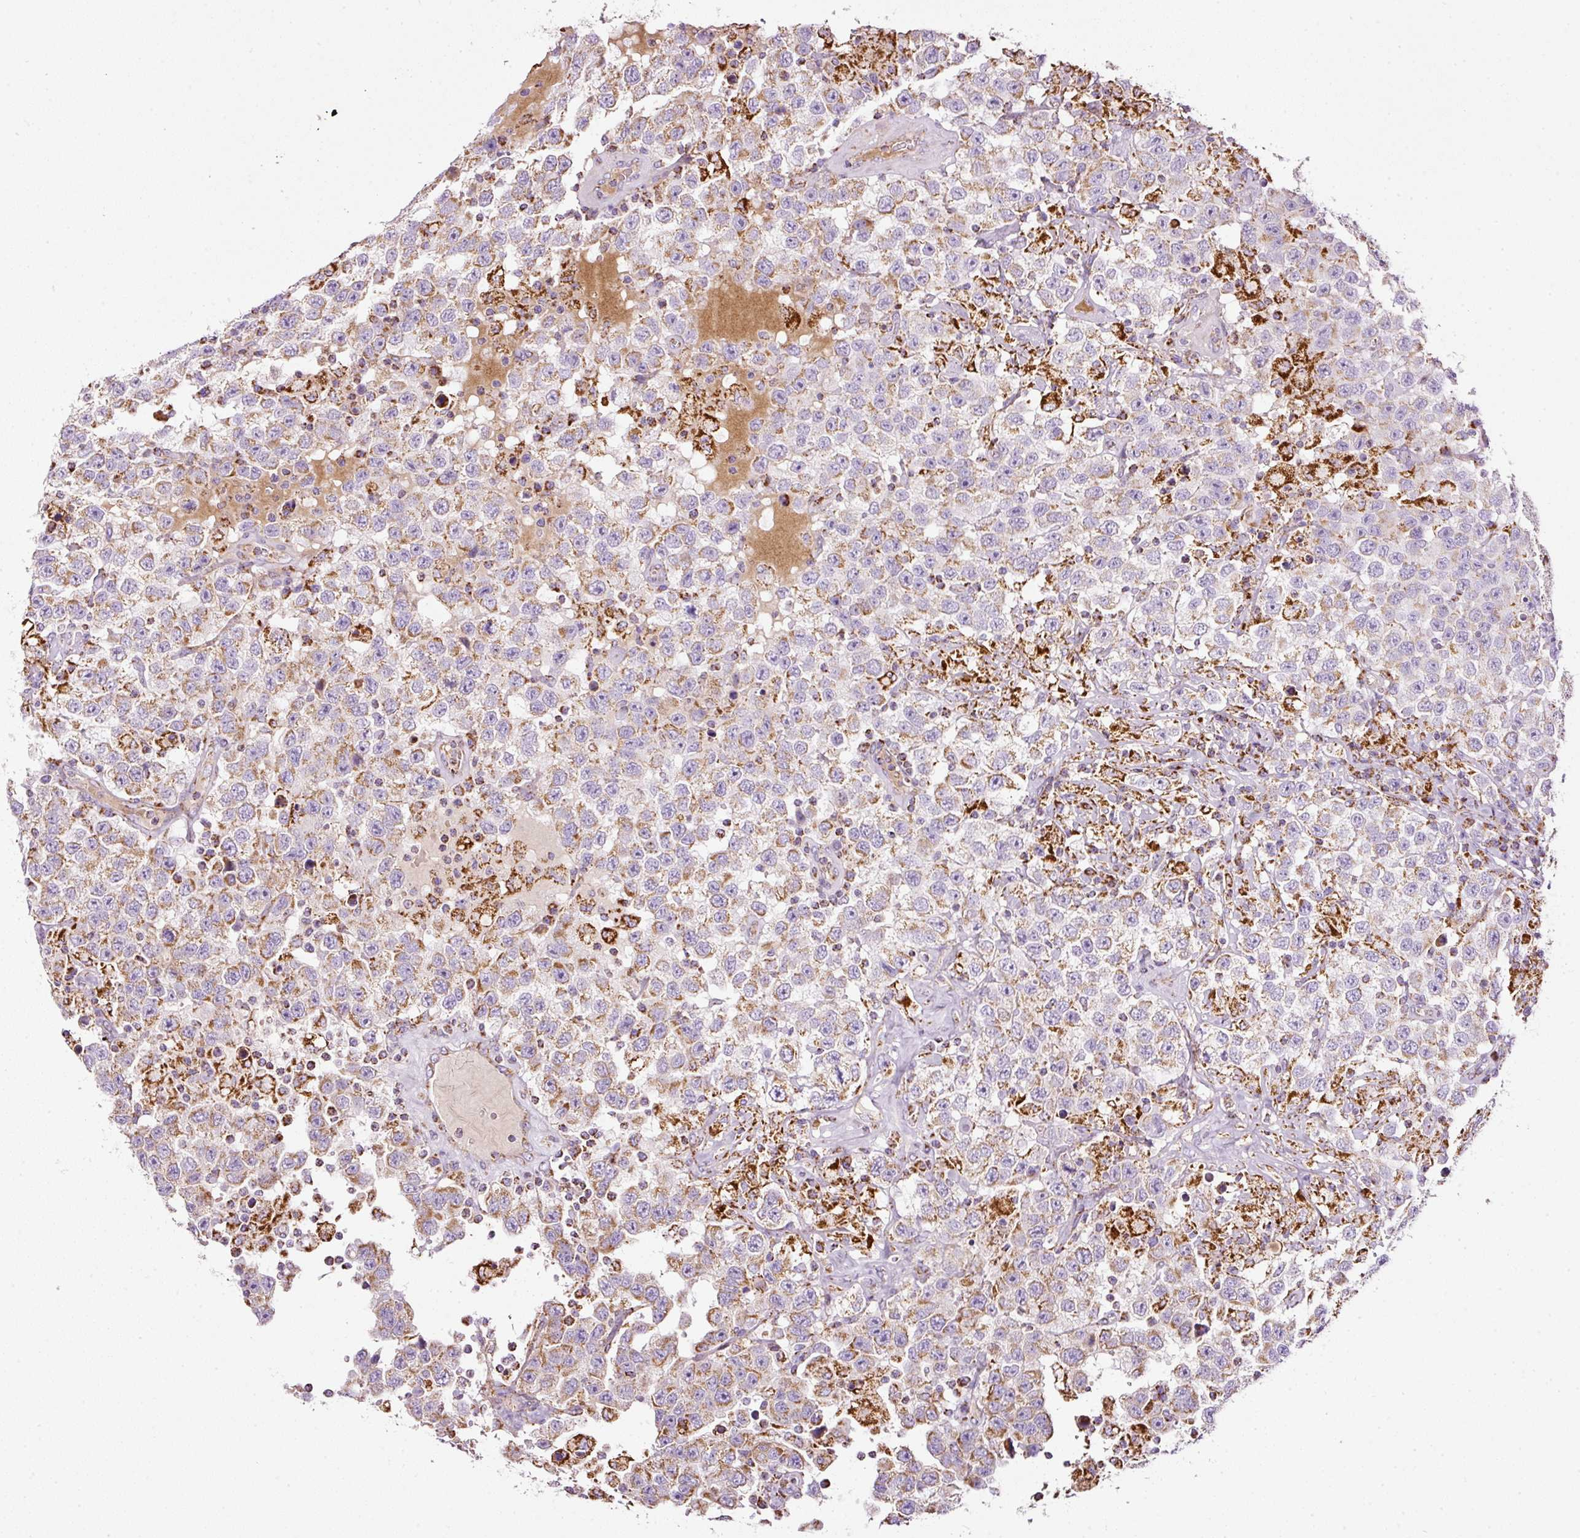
{"staining": {"intensity": "moderate", "quantity": "25%-75%", "location": "cytoplasmic/membranous"}, "tissue": "testis cancer", "cell_type": "Tumor cells", "image_type": "cancer", "snomed": [{"axis": "morphology", "description": "Seminoma, NOS"}, {"axis": "topography", "description": "Testis"}], "caption": "A high-resolution photomicrograph shows immunohistochemistry staining of testis cancer (seminoma), which demonstrates moderate cytoplasmic/membranous positivity in approximately 25%-75% of tumor cells.", "gene": "SDHA", "patient": {"sex": "male", "age": 41}}